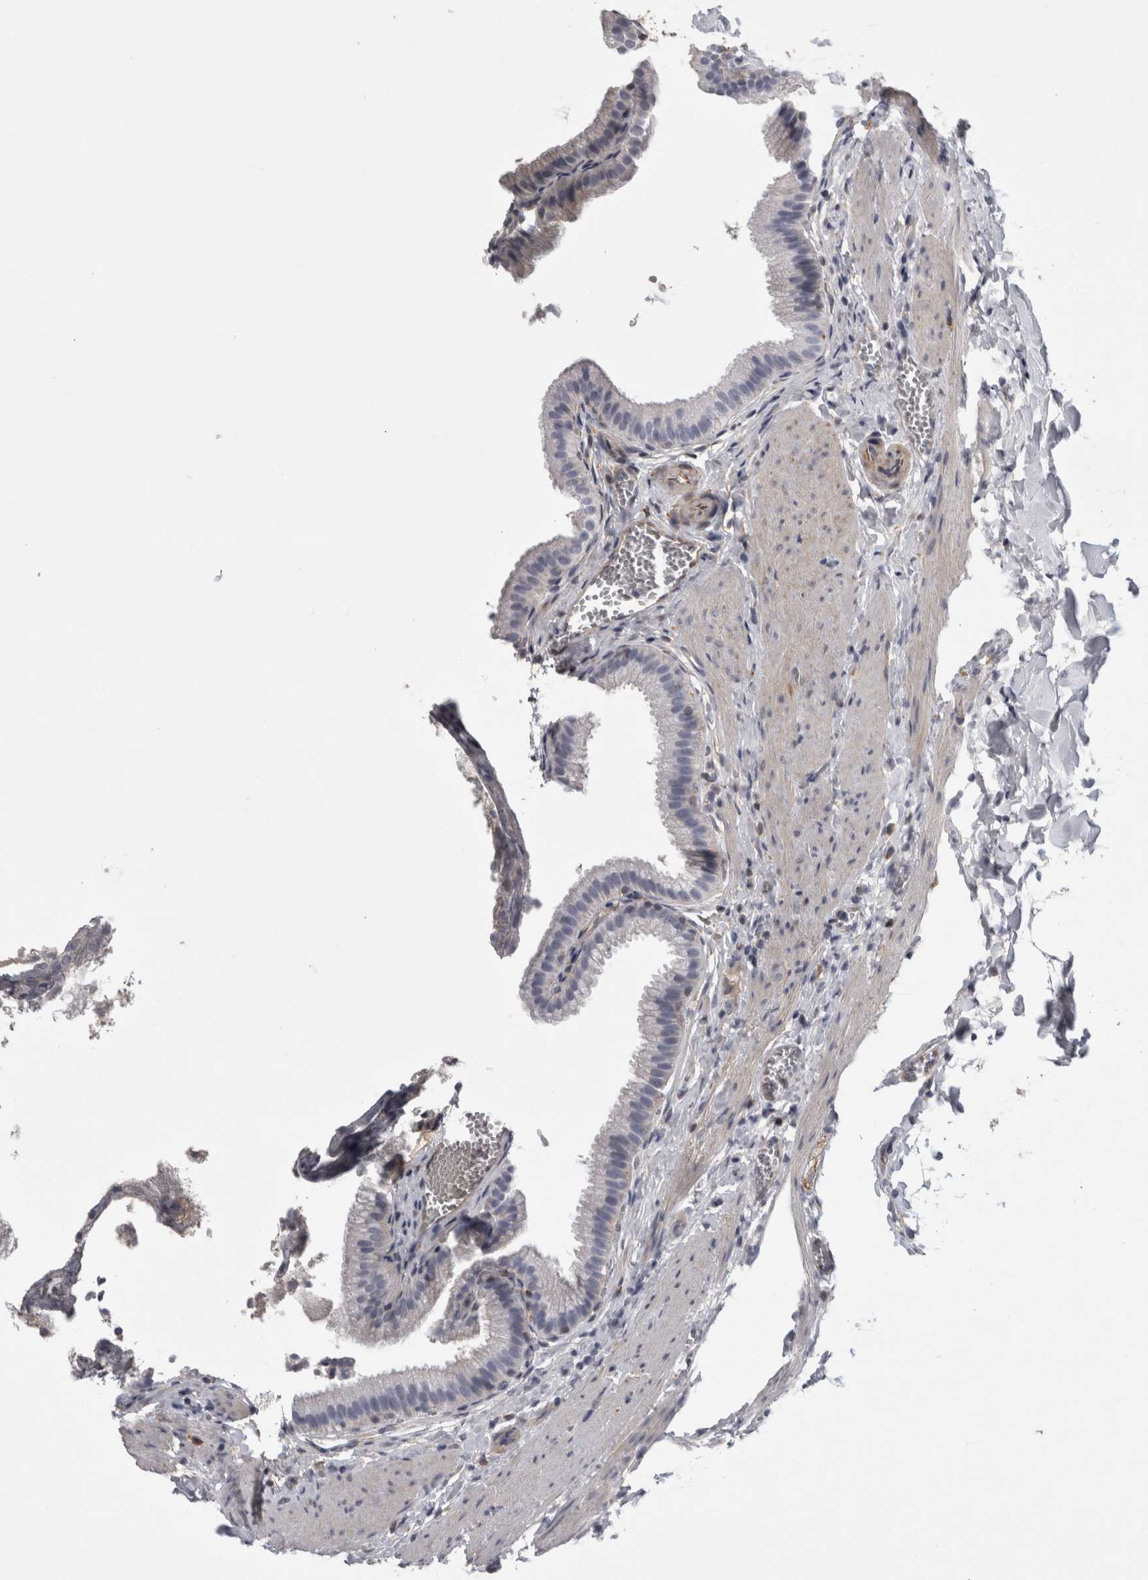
{"staining": {"intensity": "negative", "quantity": "none", "location": "none"}, "tissue": "gallbladder", "cell_type": "Glandular cells", "image_type": "normal", "snomed": [{"axis": "morphology", "description": "Normal tissue, NOS"}, {"axis": "topography", "description": "Gallbladder"}], "caption": "Immunohistochemistry histopathology image of normal gallbladder stained for a protein (brown), which demonstrates no positivity in glandular cells. (DAB (3,3'-diaminobenzidine) immunohistochemistry (IHC), high magnification).", "gene": "ACOT7", "patient": {"sex": "male", "age": 38}}